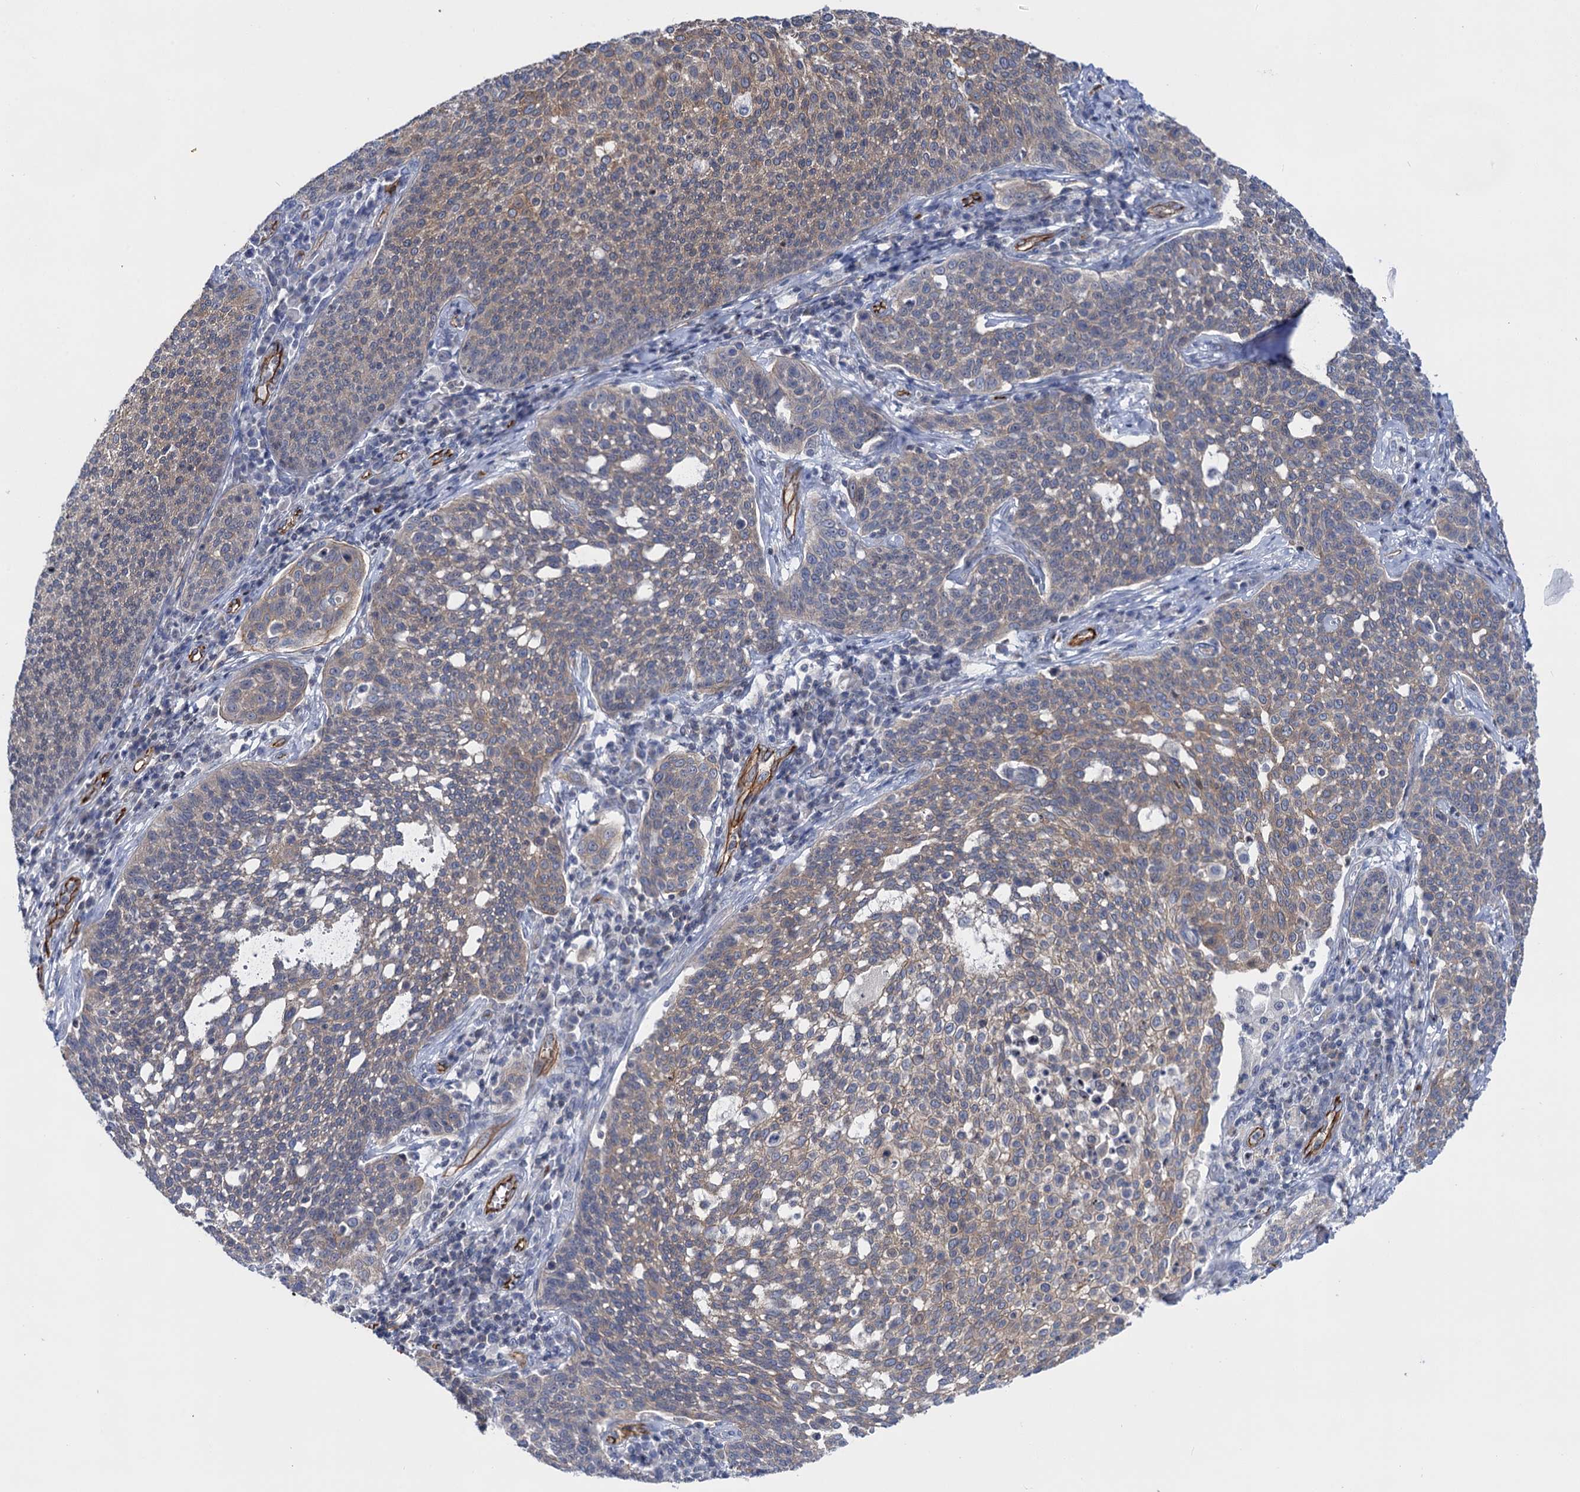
{"staining": {"intensity": "weak", "quantity": "<25%", "location": "cytoplasmic/membranous"}, "tissue": "cervical cancer", "cell_type": "Tumor cells", "image_type": "cancer", "snomed": [{"axis": "morphology", "description": "Squamous cell carcinoma, NOS"}, {"axis": "topography", "description": "Cervix"}], "caption": "A histopathology image of human cervical cancer (squamous cell carcinoma) is negative for staining in tumor cells.", "gene": "ABLIM1", "patient": {"sex": "female", "age": 34}}